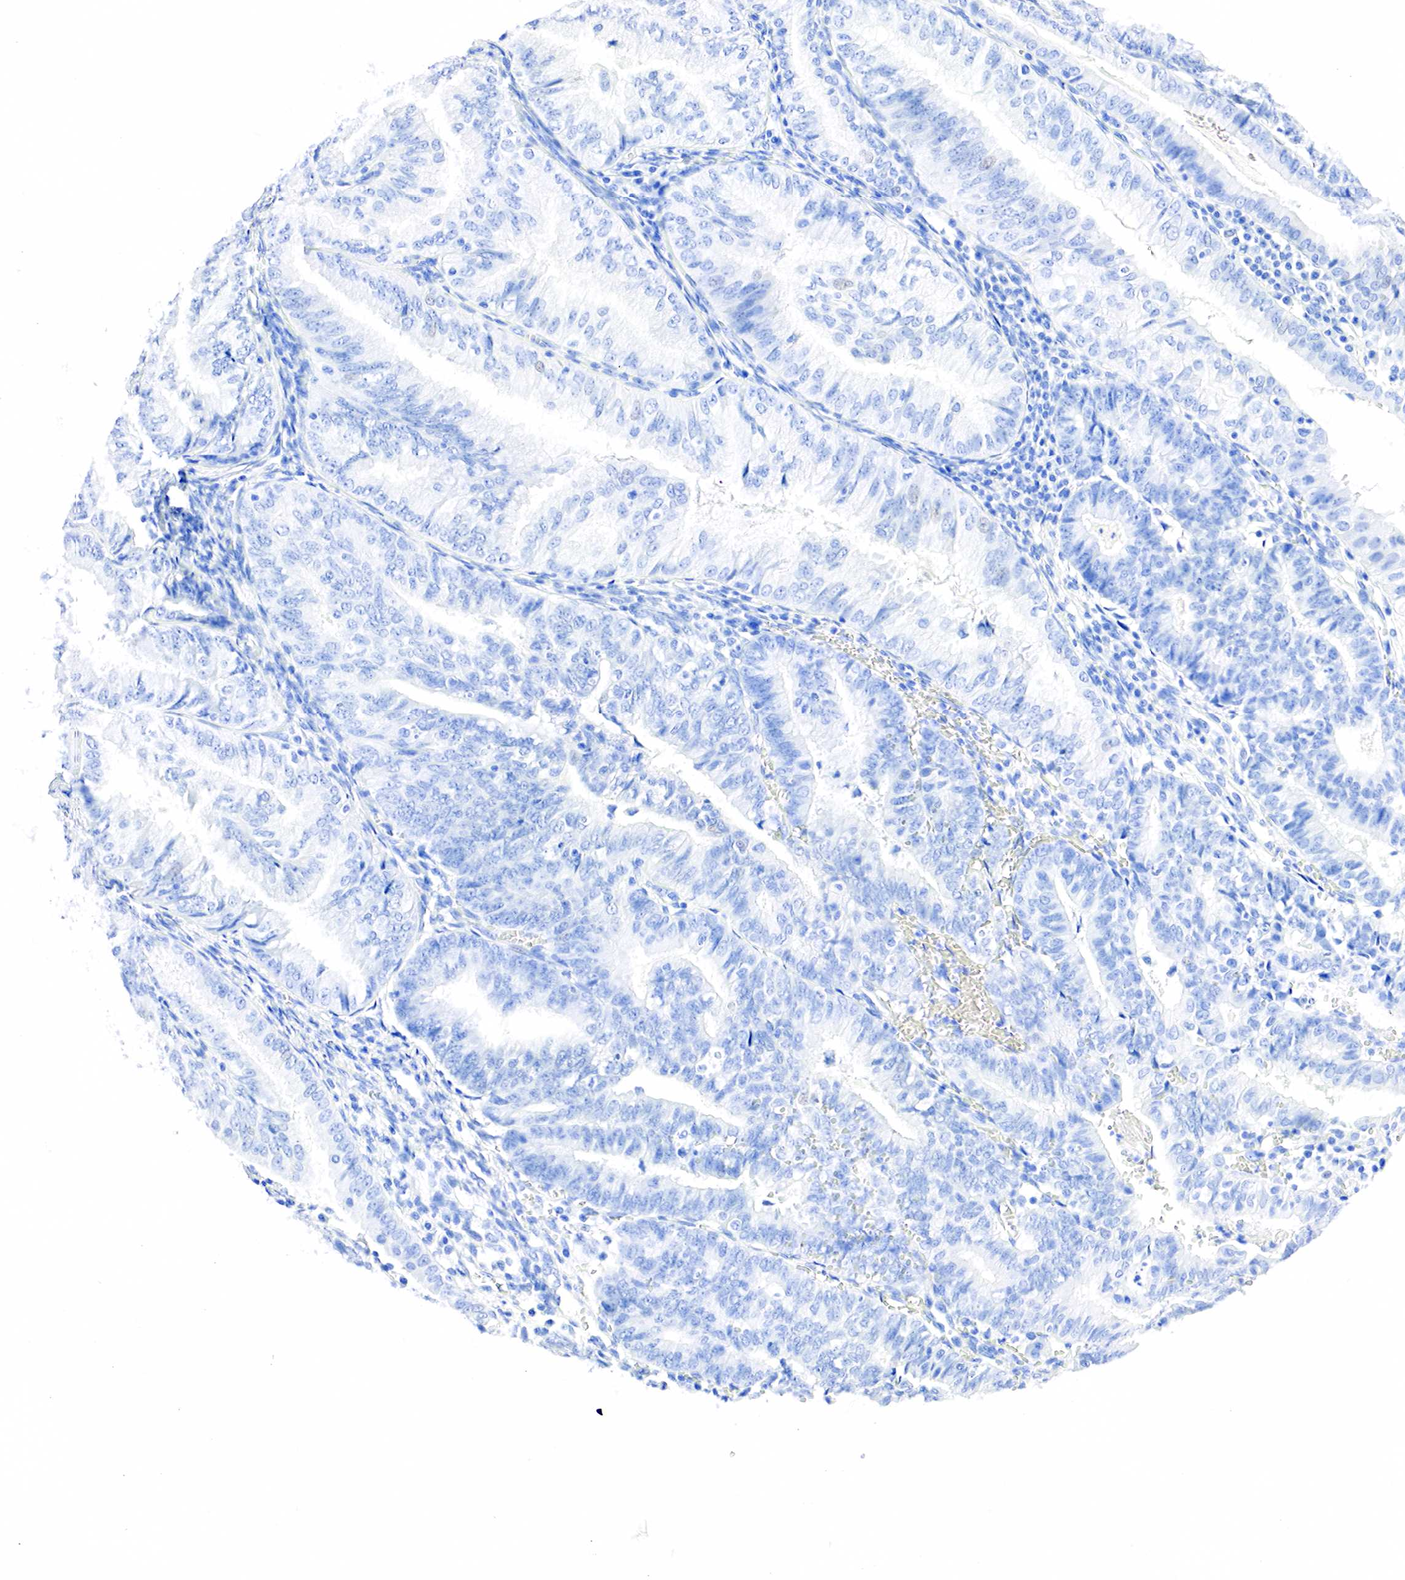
{"staining": {"intensity": "negative", "quantity": "none", "location": "none"}, "tissue": "endometrial cancer", "cell_type": "Tumor cells", "image_type": "cancer", "snomed": [{"axis": "morphology", "description": "Adenocarcinoma, NOS"}, {"axis": "topography", "description": "Endometrium"}], "caption": "Protein analysis of endometrial cancer demonstrates no significant positivity in tumor cells.", "gene": "PTH", "patient": {"sex": "female", "age": 66}}